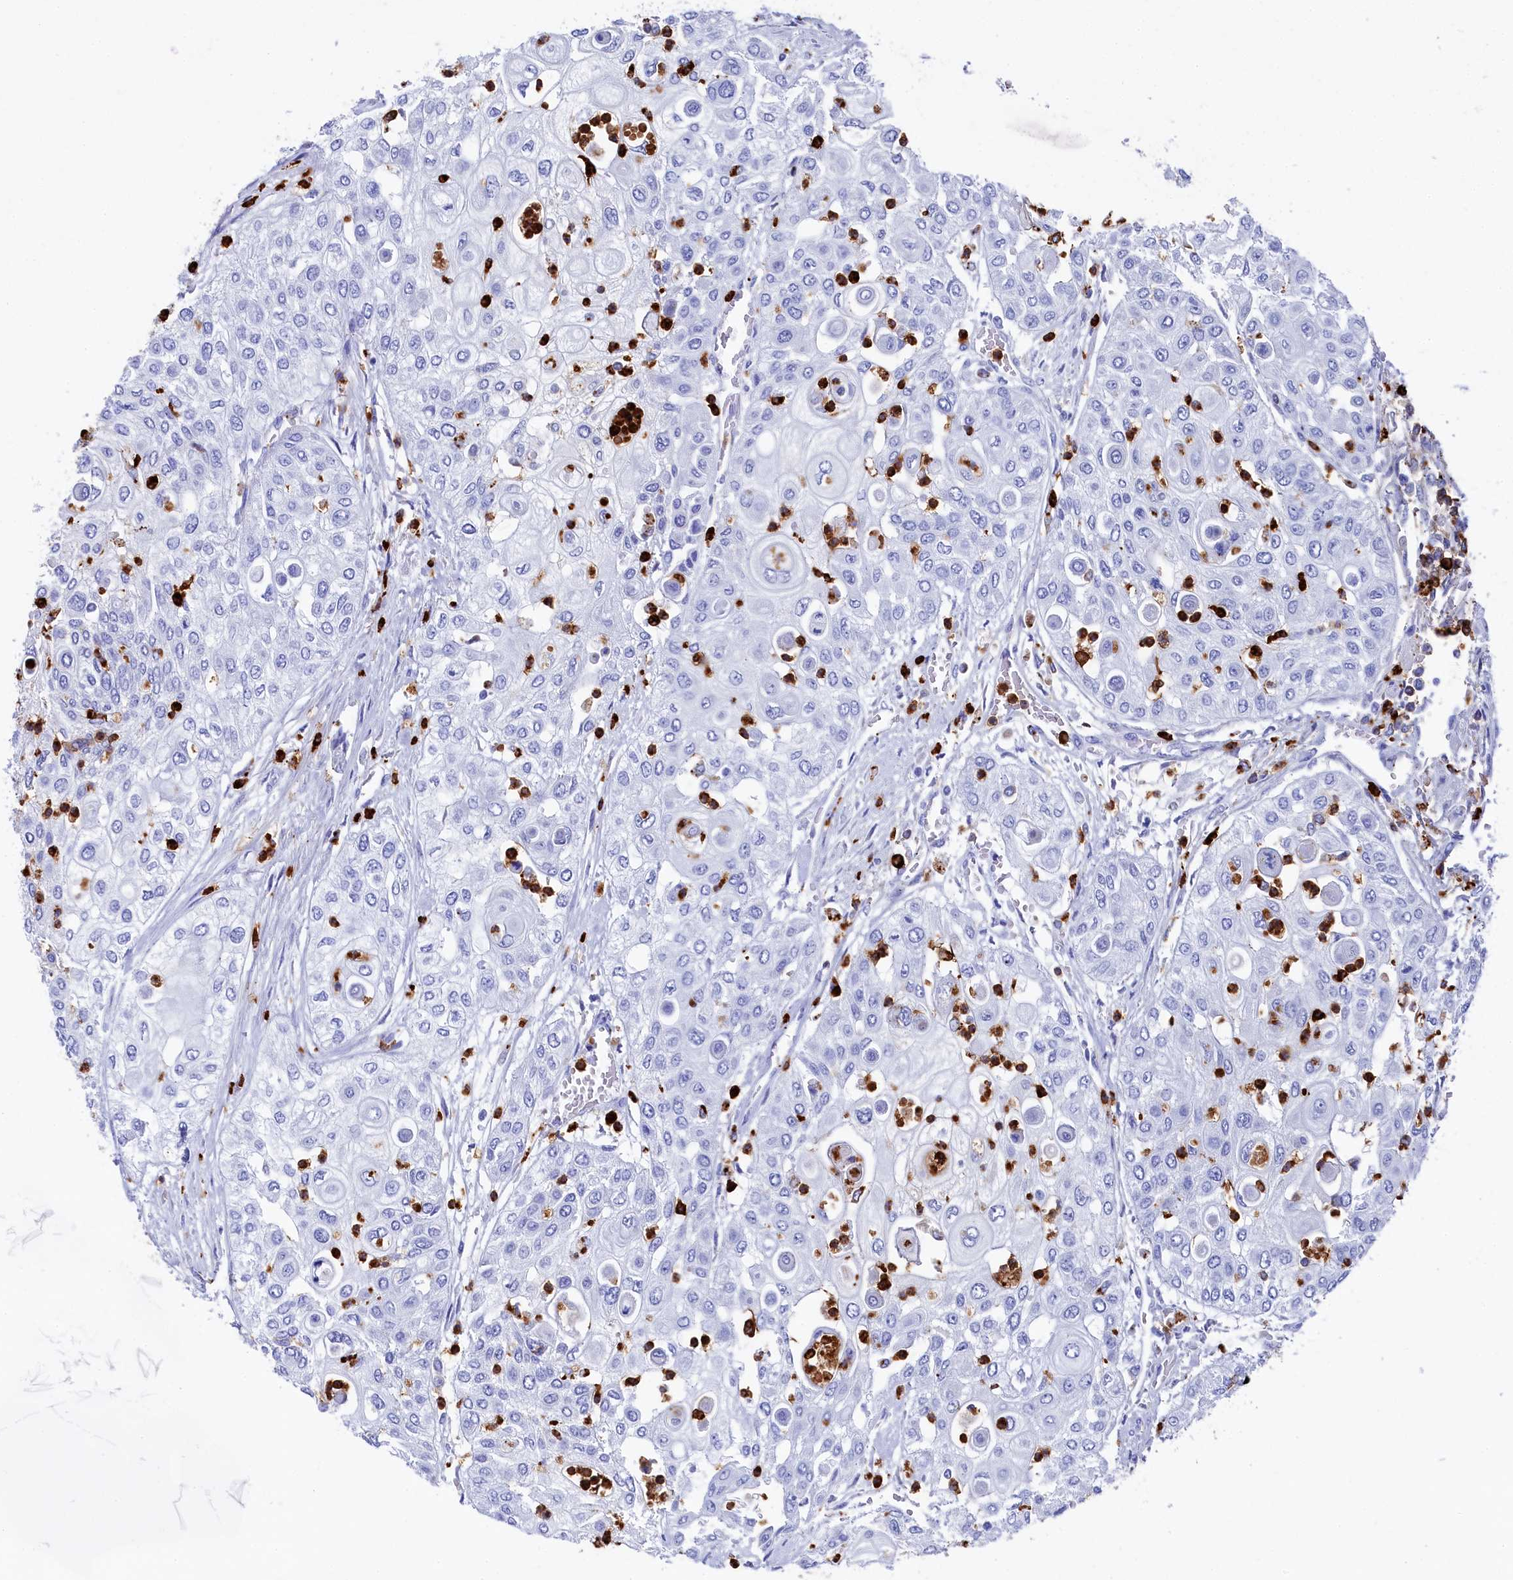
{"staining": {"intensity": "negative", "quantity": "none", "location": "none"}, "tissue": "urothelial cancer", "cell_type": "Tumor cells", "image_type": "cancer", "snomed": [{"axis": "morphology", "description": "Urothelial carcinoma, High grade"}, {"axis": "topography", "description": "Urinary bladder"}], "caption": "Urothelial carcinoma (high-grade) was stained to show a protein in brown. There is no significant positivity in tumor cells.", "gene": "PLAC8", "patient": {"sex": "female", "age": 79}}